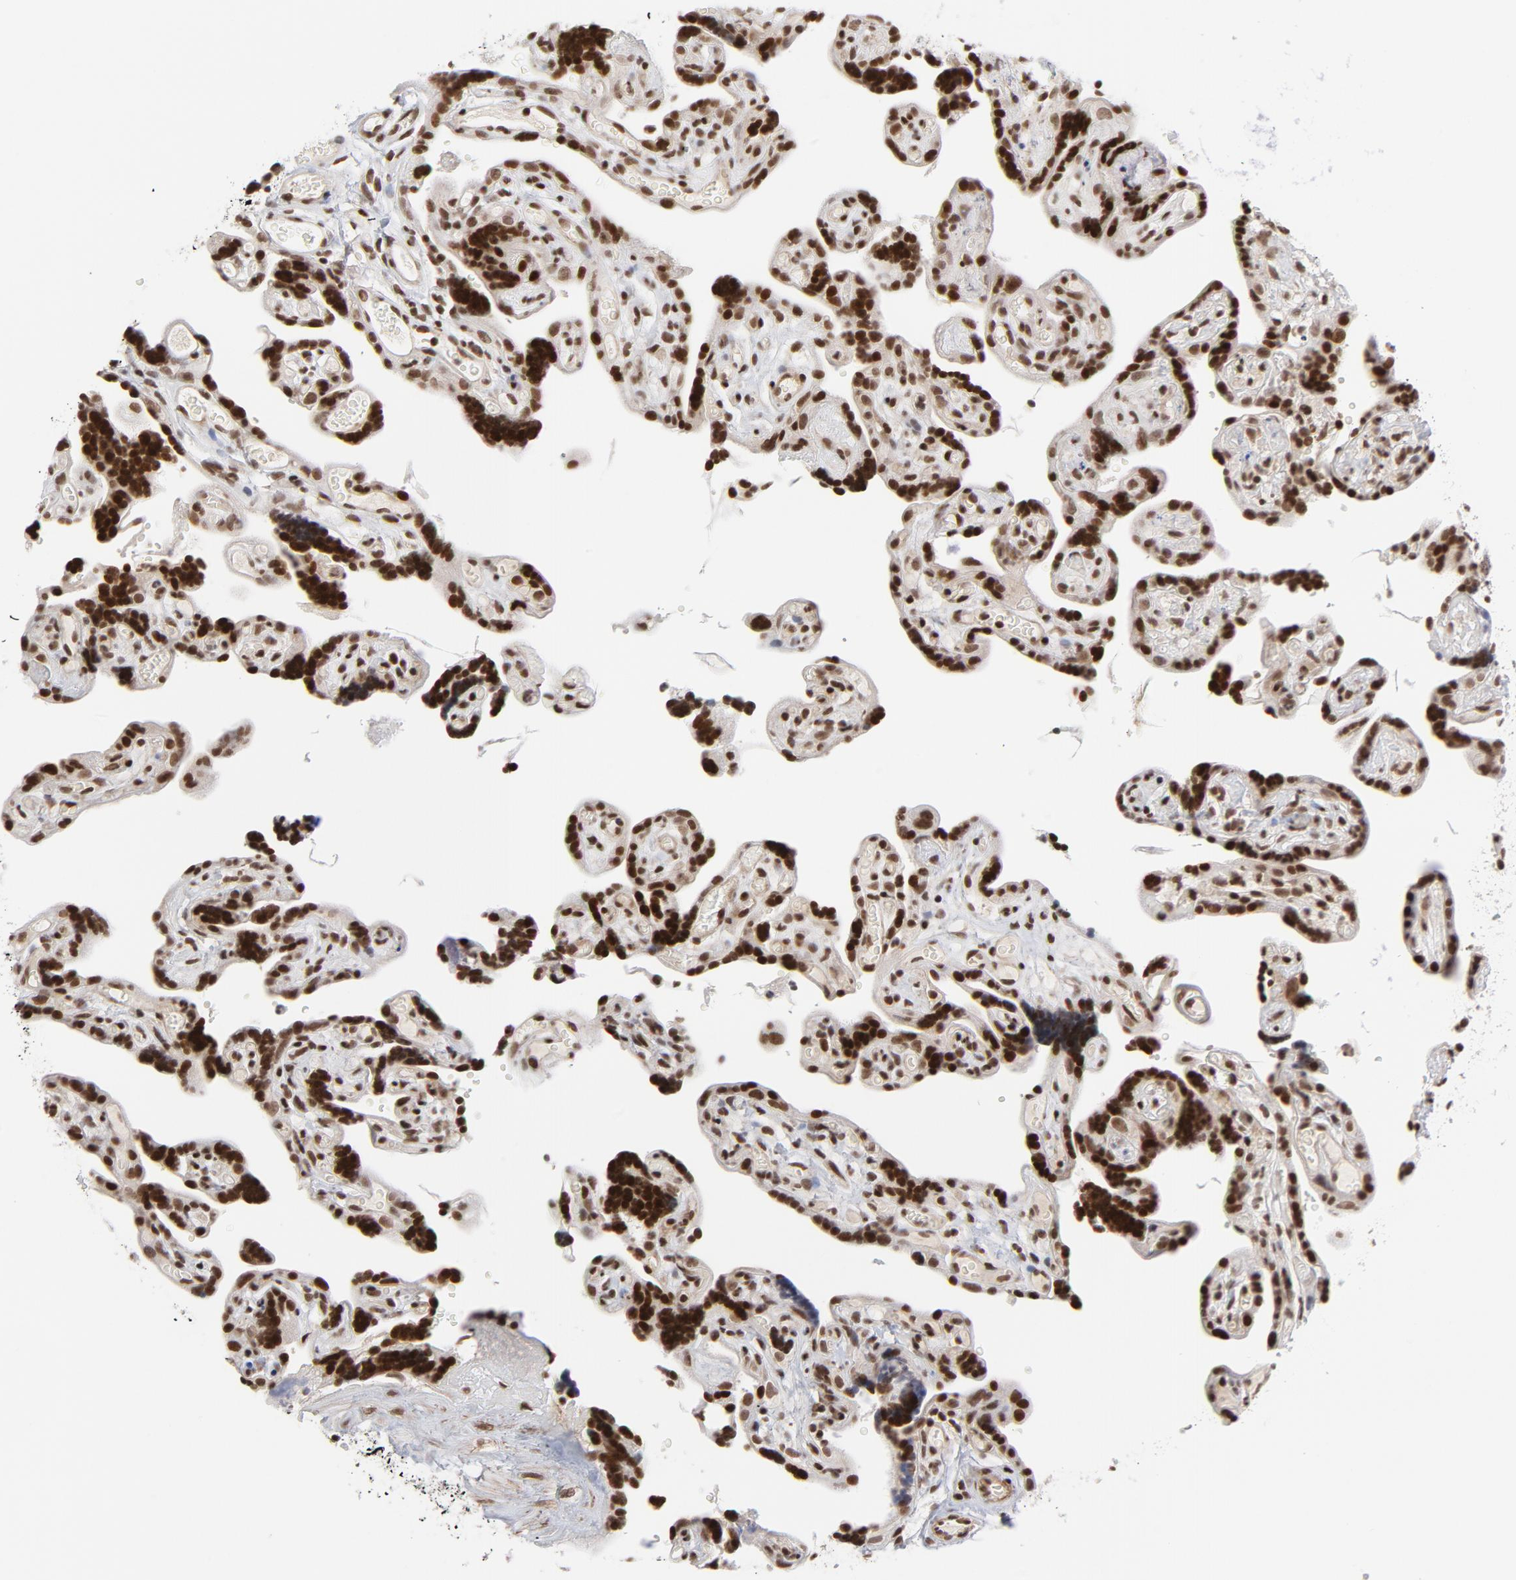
{"staining": {"intensity": "strong", "quantity": ">75%", "location": "nuclear"}, "tissue": "placenta", "cell_type": "Decidual cells", "image_type": "normal", "snomed": [{"axis": "morphology", "description": "Normal tissue, NOS"}, {"axis": "topography", "description": "Placenta"}], "caption": "Immunohistochemistry (IHC) (DAB (3,3'-diaminobenzidine)) staining of unremarkable placenta demonstrates strong nuclear protein staining in about >75% of decidual cells.", "gene": "CTCF", "patient": {"sex": "female", "age": 30}}